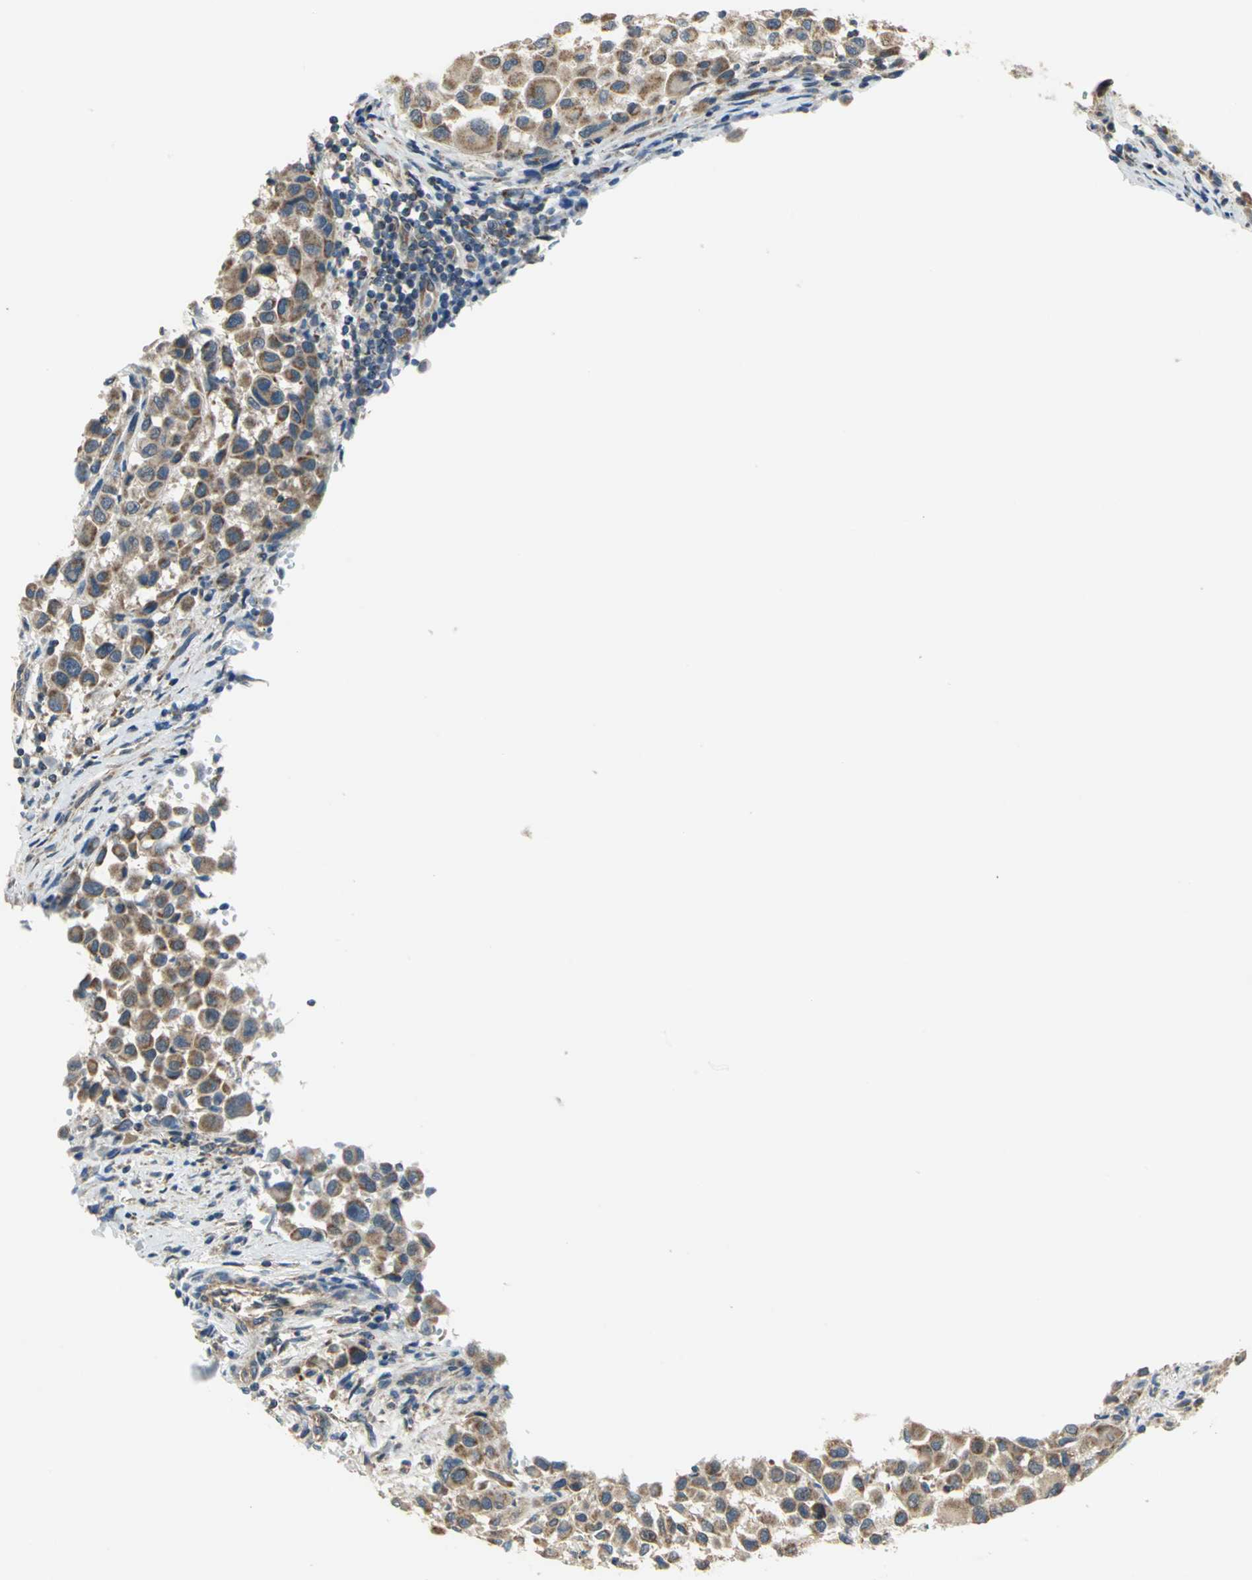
{"staining": {"intensity": "moderate", "quantity": ">75%", "location": "cytoplasmic/membranous"}, "tissue": "melanoma", "cell_type": "Tumor cells", "image_type": "cancer", "snomed": [{"axis": "morphology", "description": "Malignant melanoma, Metastatic site"}, {"axis": "topography", "description": "Lymph node"}], "caption": "Immunohistochemistry (IHC) image of neoplastic tissue: human malignant melanoma (metastatic site) stained using IHC demonstrates medium levels of moderate protein expression localized specifically in the cytoplasmic/membranous of tumor cells, appearing as a cytoplasmic/membranous brown color.", "gene": "TRAK1", "patient": {"sex": "male", "age": 61}}